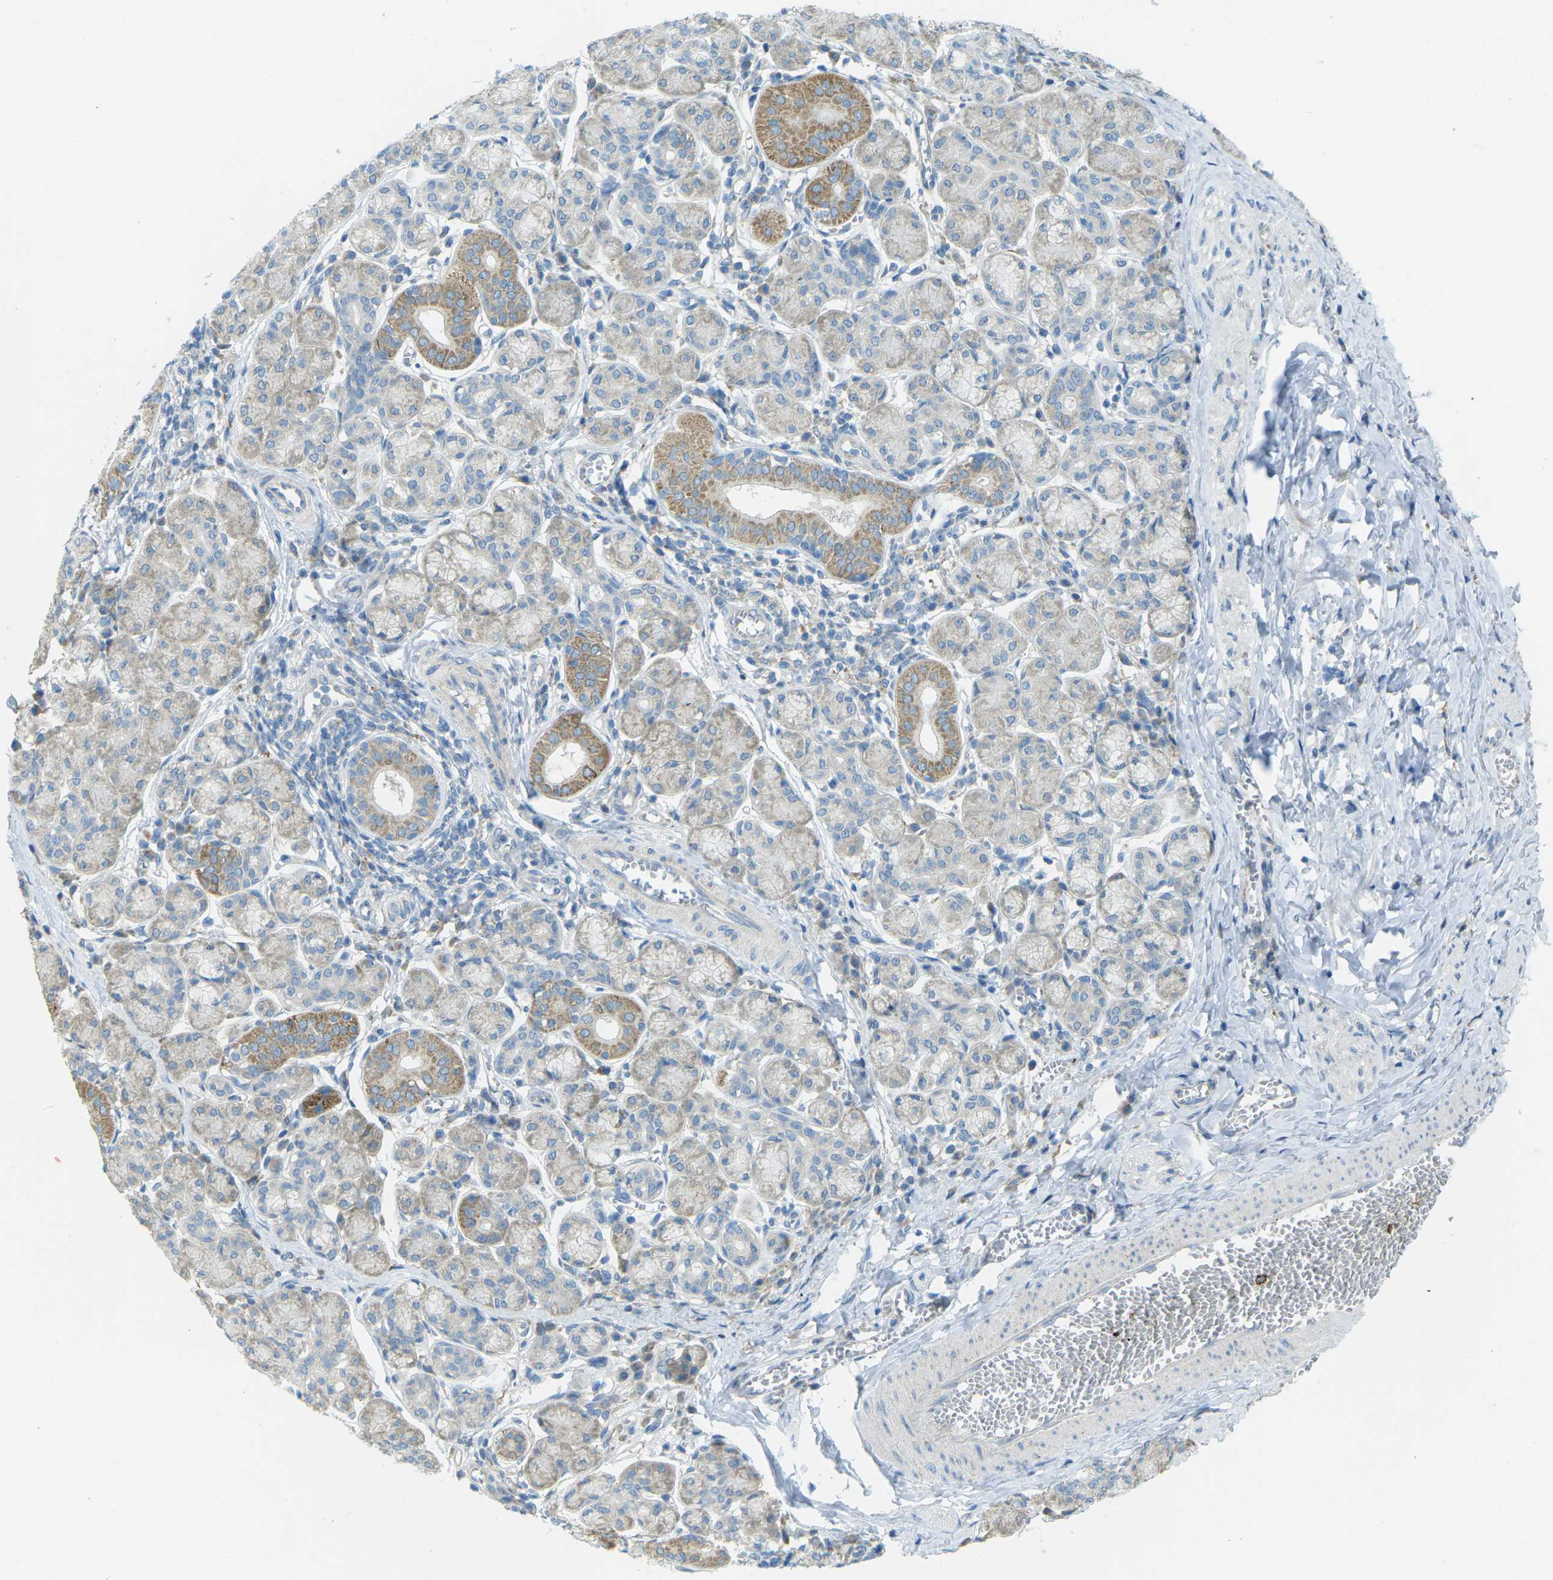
{"staining": {"intensity": "moderate", "quantity": "25%-75%", "location": "cytoplasmic/membranous"}, "tissue": "salivary gland", "cell_type": "Glandular cells", "image_type": "normal", "snomed": [{"axis": "morphology", "description": "Normal tissue, NOS"}, {"axis": "morphology", "description": "Inflammation, NOS"}, {"axis": "topography", "description": "Lymph node"}, {"axis": "topography", "description": "Salivary gland"}], "caption": "Protein expression analysis of unremarkable human salivary gland reveals moderate cytoplasmic/membranous staining in approximately 25%-75% of glandular cells.", "gene": "MYLK4", "patient": {"sex": "male", "age": 3}}